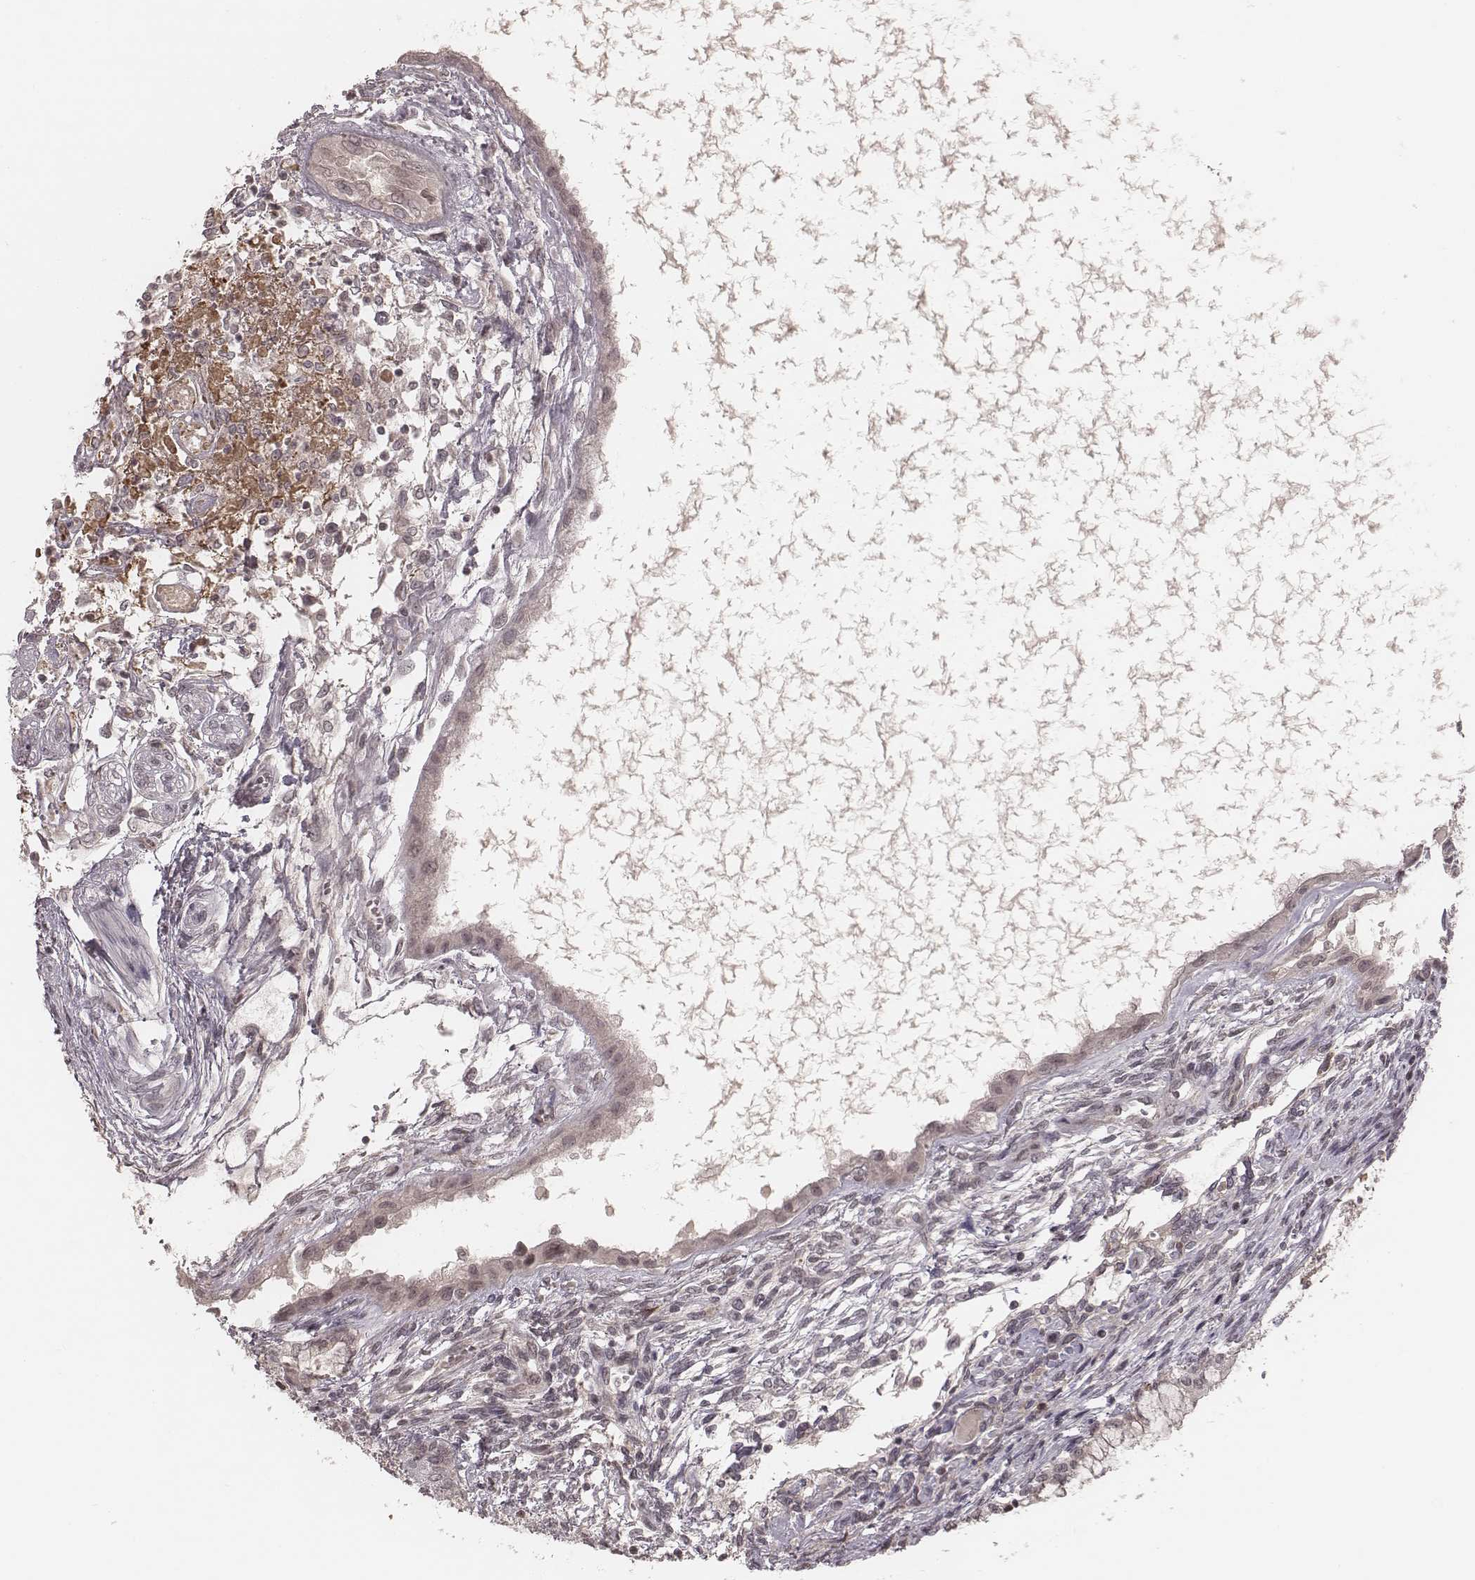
{"staining": {"intensity": "negative", "quantity": "none", "location": "none"}, "tissue": "testis cancer", "cell_type": "Tumor cells", "image_type": "cancer", "snomed": [{"axis": "morphology", "description": "Carcinoma, Embryonal, NOS"}, {"axis": "topography", "description": "Testis"}], "caption": "Immunohistochemistry (IHC) histopathology image of embryonal carcinoma (testis) stained for a protein (brown), which displays no staining in tumor cells.", "gene": "IL5", "patient": {"sex": "male", "age": 37}}